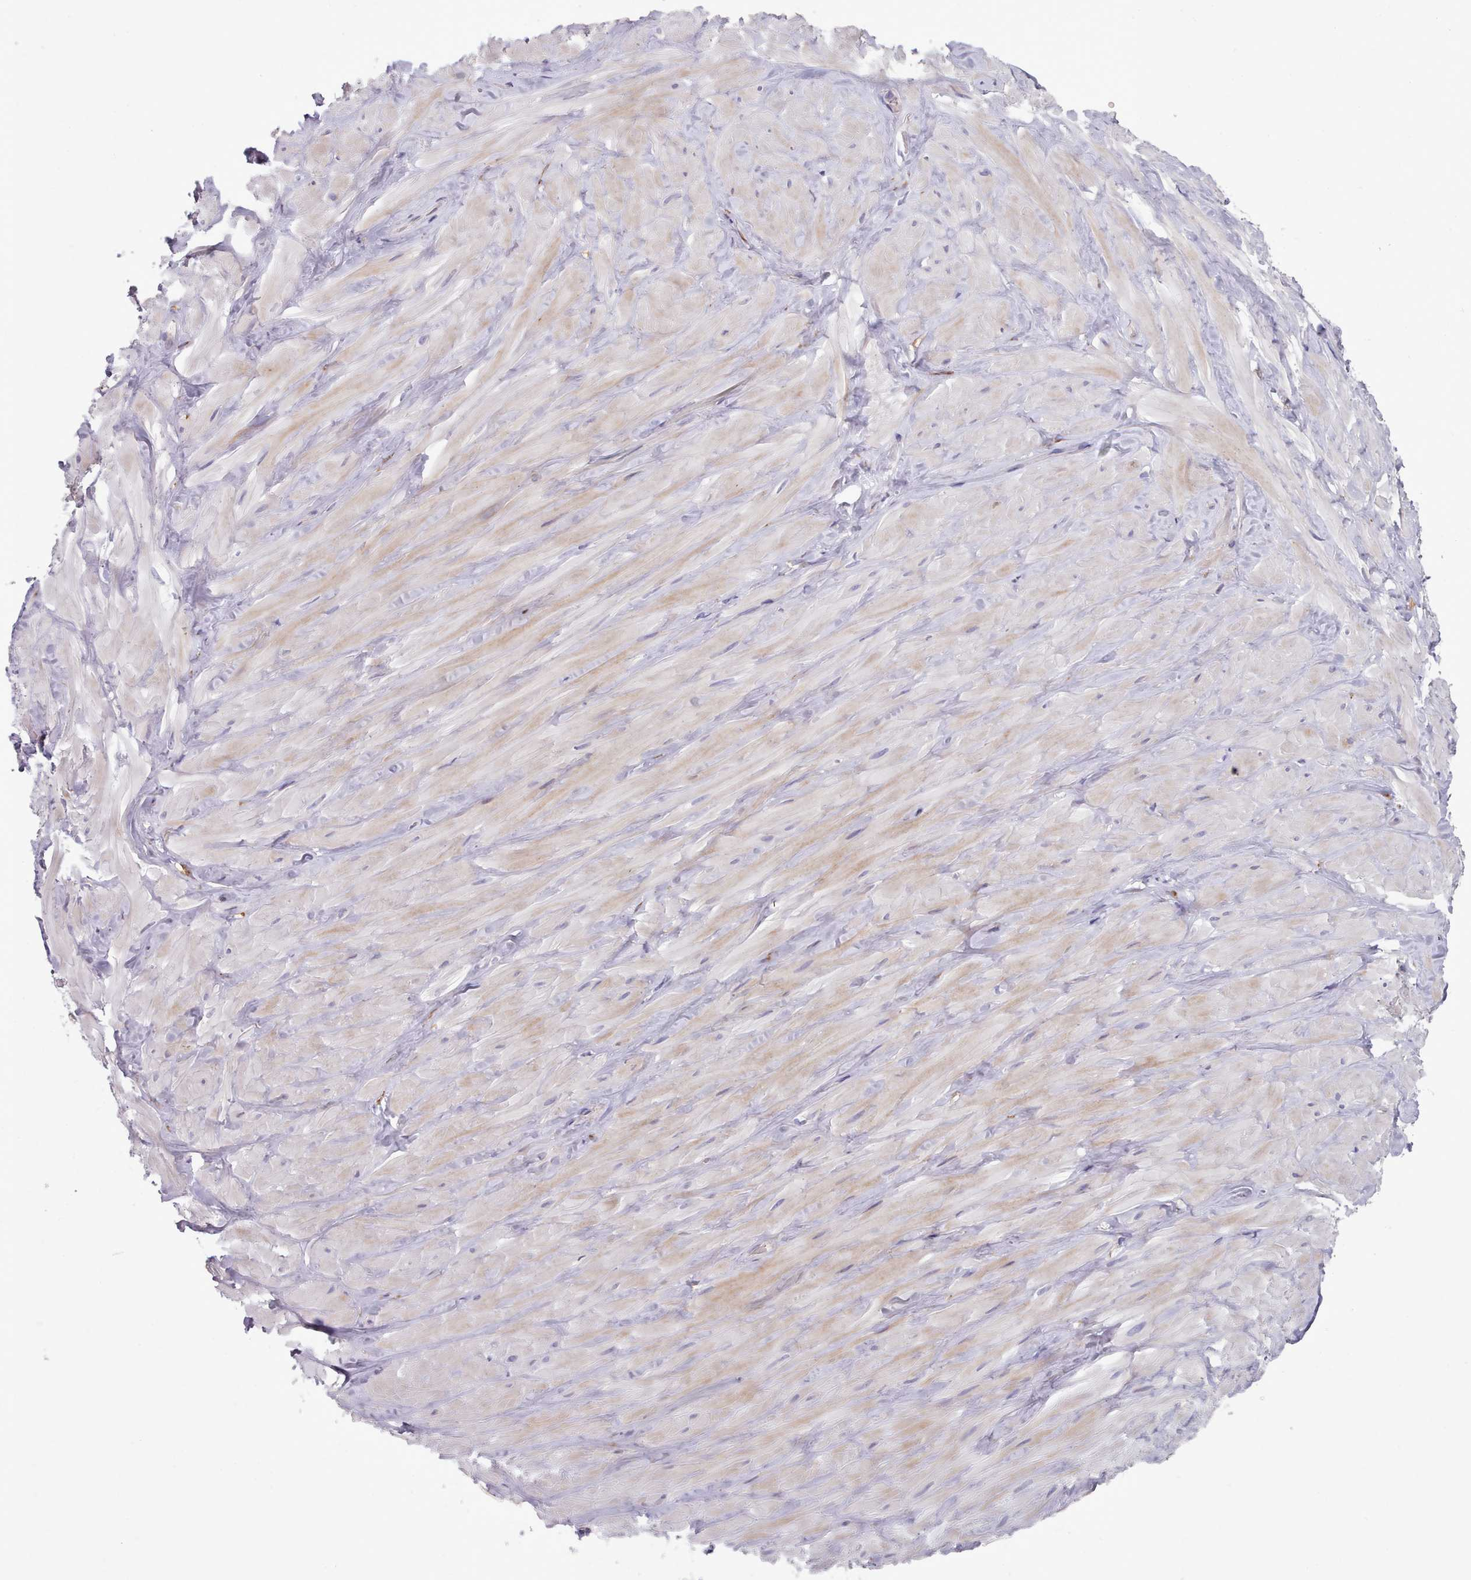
{"staining": {"intensity": "moderate", "quantity": "<25%", "location": "cytoplasmic/membranous"}, "tissue": "soft tissue", "cell_type": "Chondrocytes", "image_type": "normal", "snomed": [{"axis": "morphology", "description": "Normal tissue, NOS"}, {"axis": "topography", "description": "Soft tissue"}, {"axis": "topography", "description": "Vascular tissue"}], "caption": "Protein expression analysis of unremarkable human soft tissue reveals moderate cytoplasmic/membranous staining in about <25% of chondrocytes.", "gene": "FKBP10", "patient": {"sex": "male", "age": 41}}